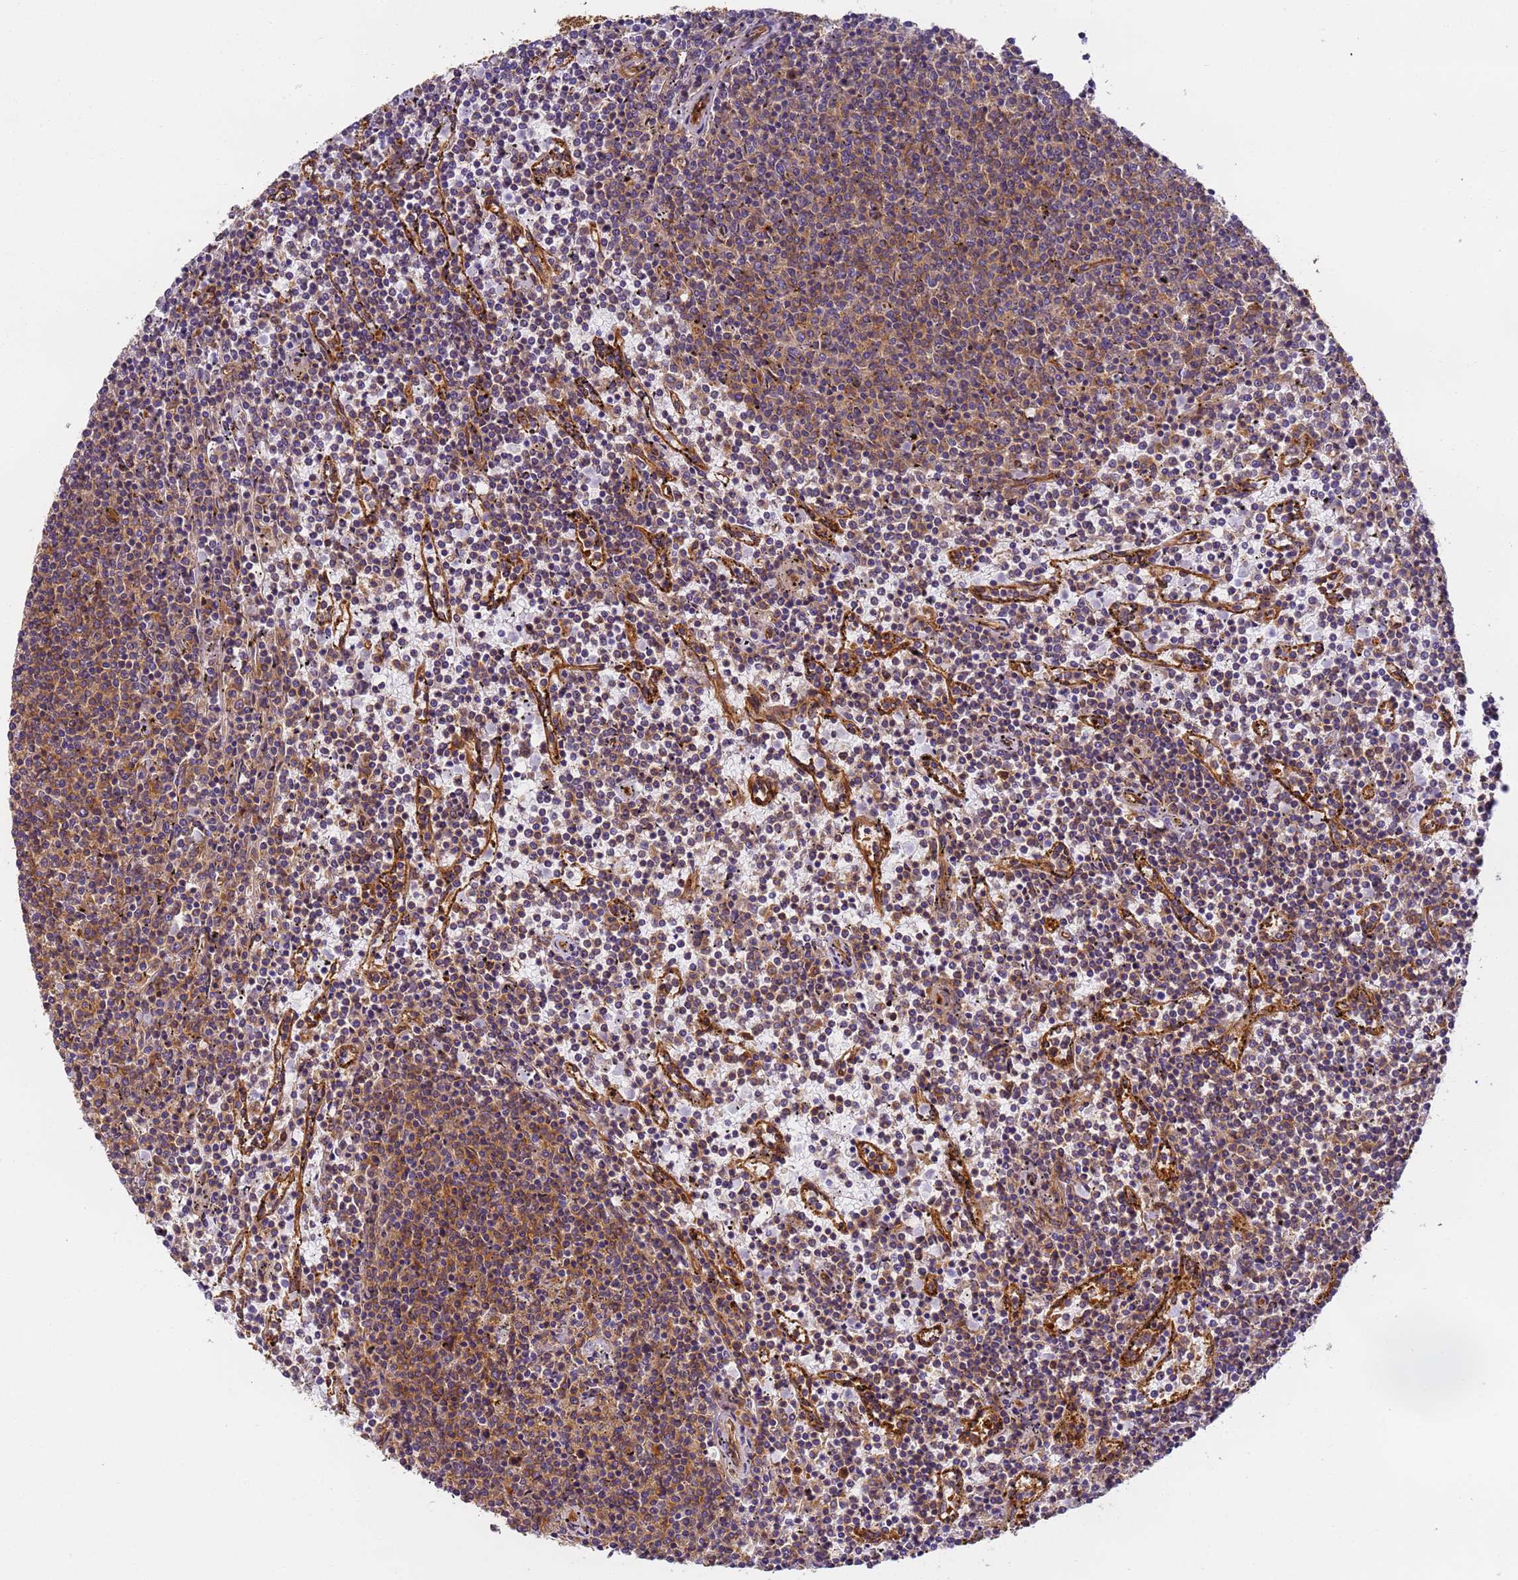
{"staining": {"intensity": "weak", "quantity": "25%-75%", "location": "cytoplasmic/membranous"}, "tissue": "lymphoma", "cell_type": "Tumor cells", "image_type": "cancer", "snomed": [{"axis": "morphology", "description": "Malignant lymphoma, non-Hodgkin's type, Low grade"}, {"axis": "topography", "description": "Spleen"}], "caption": "A high-resolution photomicrograph shows immunohistochemistry staining of low-grade malignant lymphoma, non-Hodgkin's type, which reveals weak cytoplasmic/membranous positivity in about 25%-75% of tumor cells.", "gene": "DYNC1I2", "patient": {"sex": "female", "age": 50}}